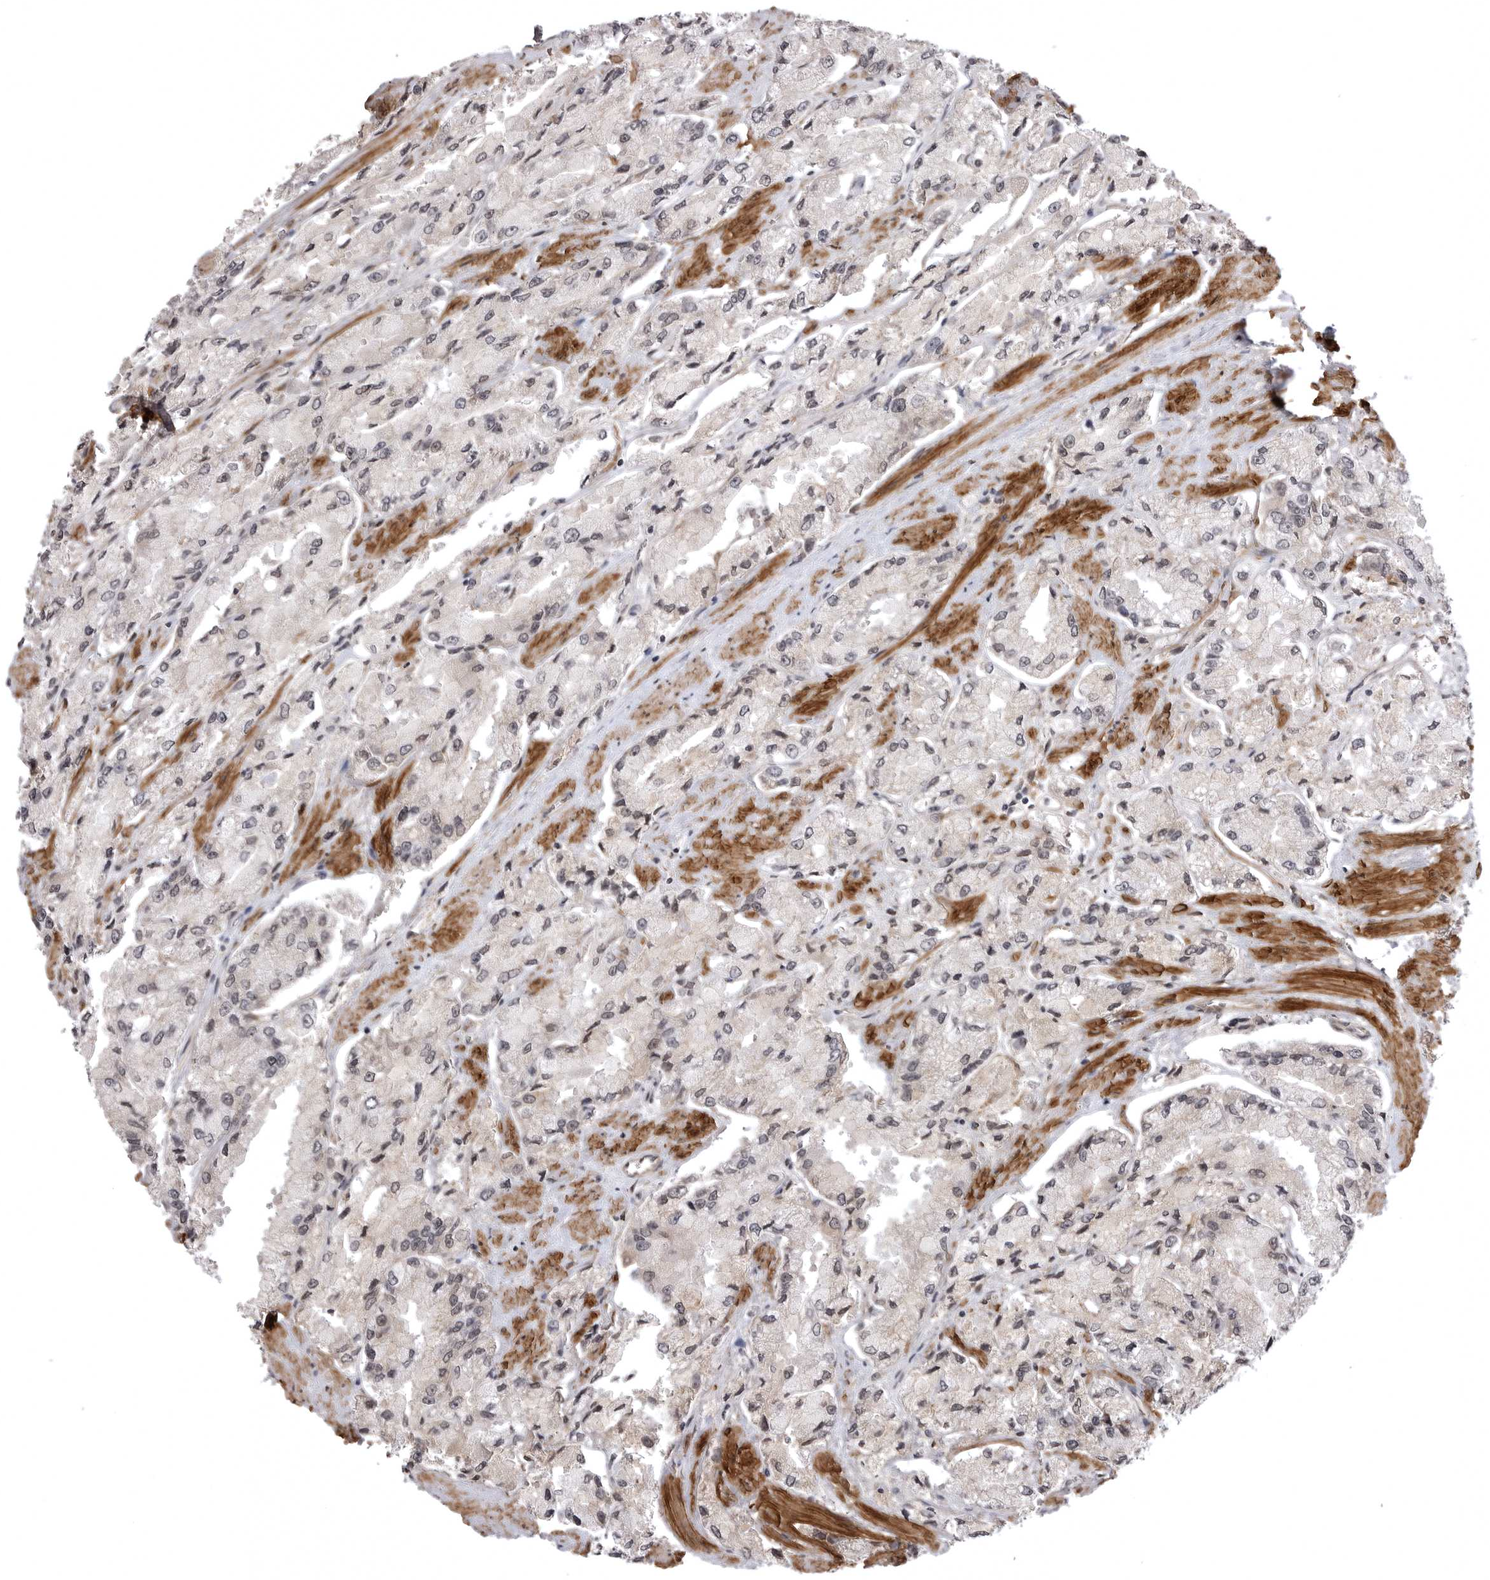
{"staining": {"intensity": "negative", "quantity": "none", "location": "none"}, "tissue": "prostate cancer", "cell_type": "Tumor cells", "image_type": "cancer", "snomed": [{"axis": "morphology", "description": "Adenocarcinoma, High grade"}, {"axis": "topography", "description": "Prostate"}], "caption": "Immunohistochemistry (IHC) photomicrograph of human prostate cancer stained for a protein (brown), which displays no positivity in tumor cells.", "gene": "SORBS1", "patient": {"sex": "male", "age": 58}}